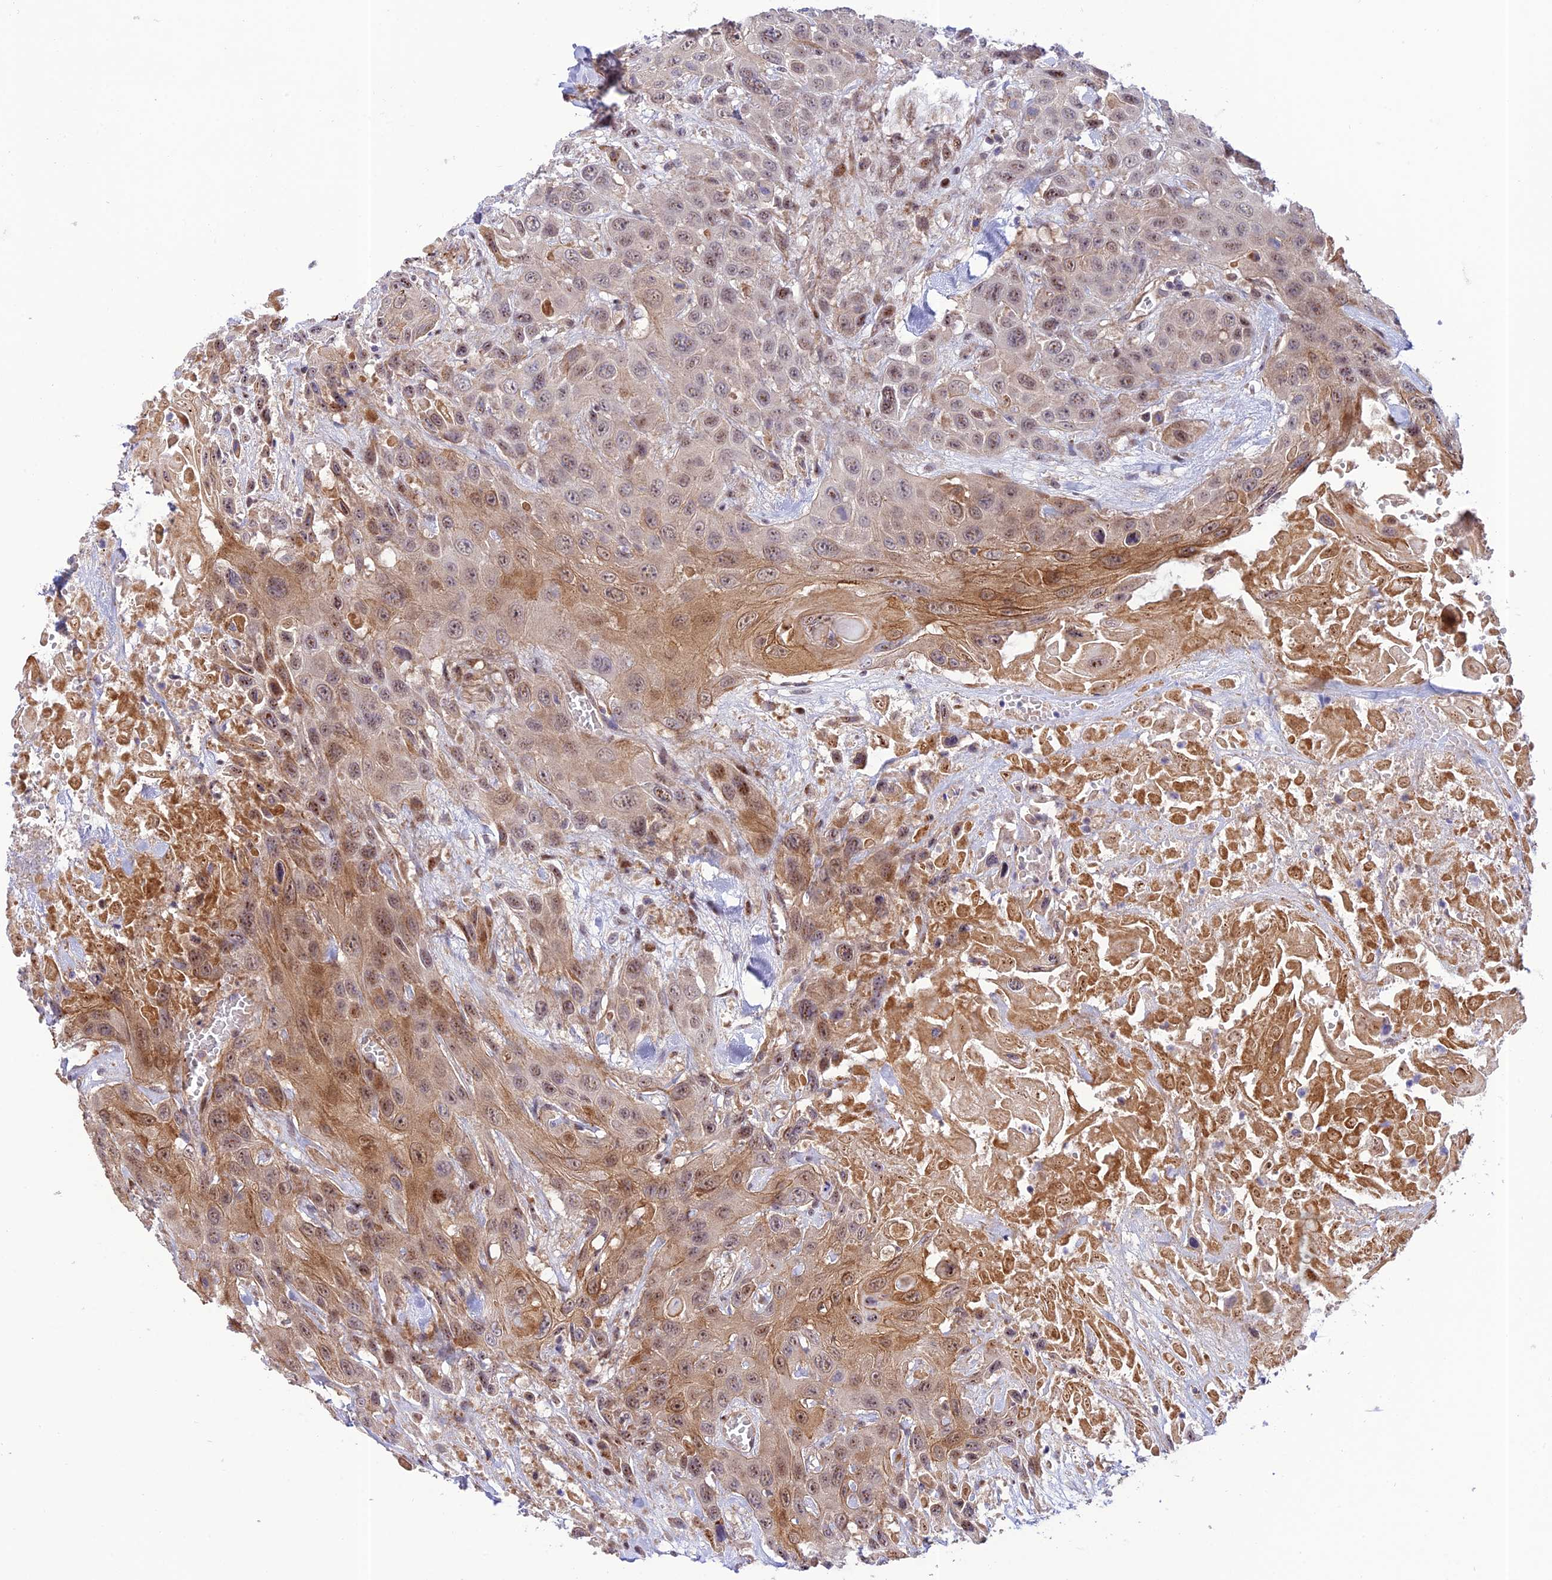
{"staining": {"intensity": "moderate", "quantity": "25%-75%", "location": "cytoplasmic/membranous,nuclear"}, "tissue": "head and neck cancer", "cell_type": "Tumor cells", "image_type": "cancer", "snomed": [{"axis": "morphology", "description": "Squamous cell carcinoma, NOS"}, {"axis": "topography", "description": "Head-Neck"}], "caption": "Protein expression analysis of squamous cell carcinoma (head and neck) reveals moderate cytoplasmic/membranous and nuclear positivity in approximately 25%-75% of tumor cells. Immunohistochemistry (ihc) stains the protein of interest in brown and the nuclei are stained blue.", "gene": "ZNF584", "patient": {"sex": "male", "age": 81}}